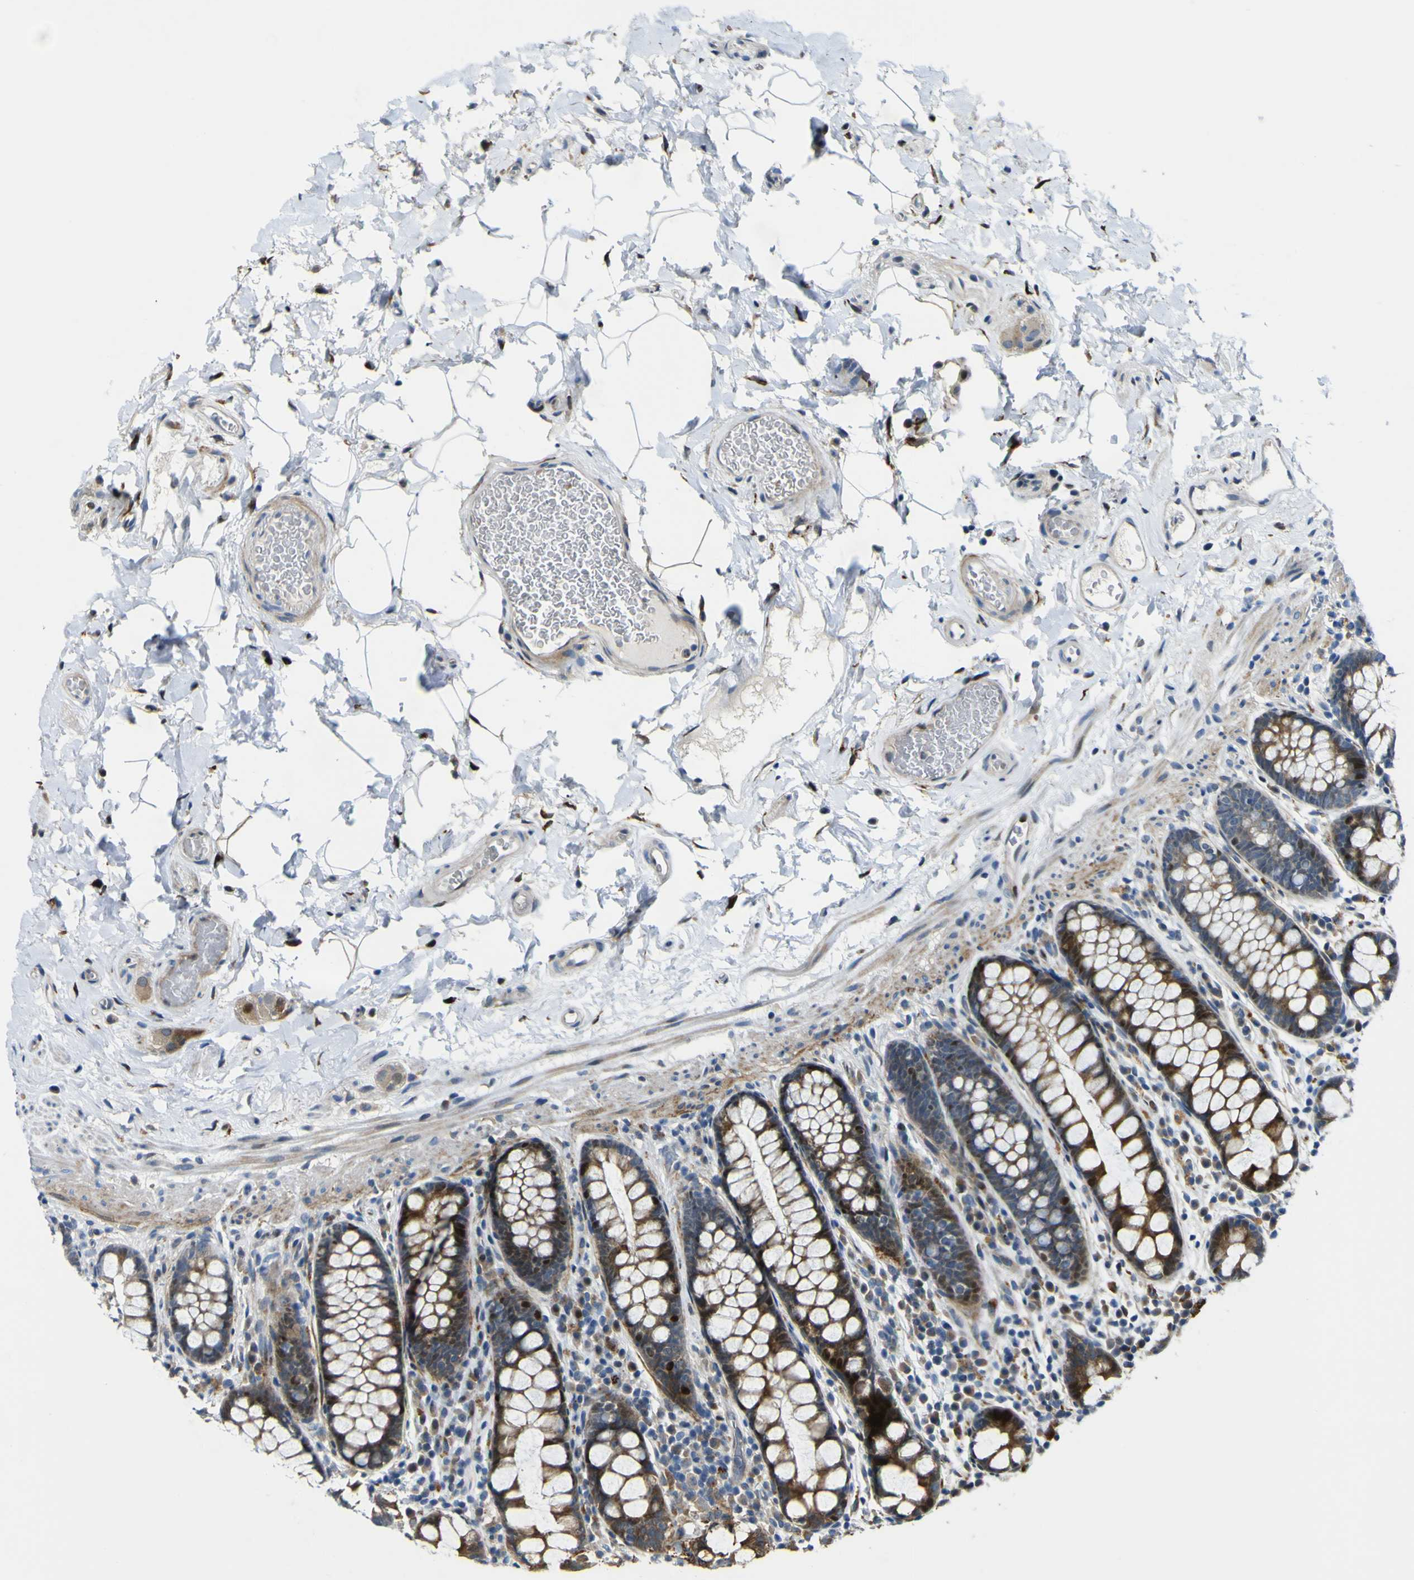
{"staining": {"intensity": "weak", "quantity": "25%-75%", "location": "cytoplasmic/membranous"}, "tissue": "colon", "cell_type": "Endothelial cells", "image_type": "normal", "snomed": [{"axis": "morphology", "description": "Normal tissue, NOS"}, {"axis": "topography", "description": "Colon"}], "caption": "Immunohistochemical staining of benign human colon reveals weak cytoplasmic/membranous protein expression in about 25%-75% of endothelial cells. The protein of interest is shown in brown color, while the nuclei are stained blue.", "gene": "LBHD1", "patient": {"sex": "female", "age": 80}}